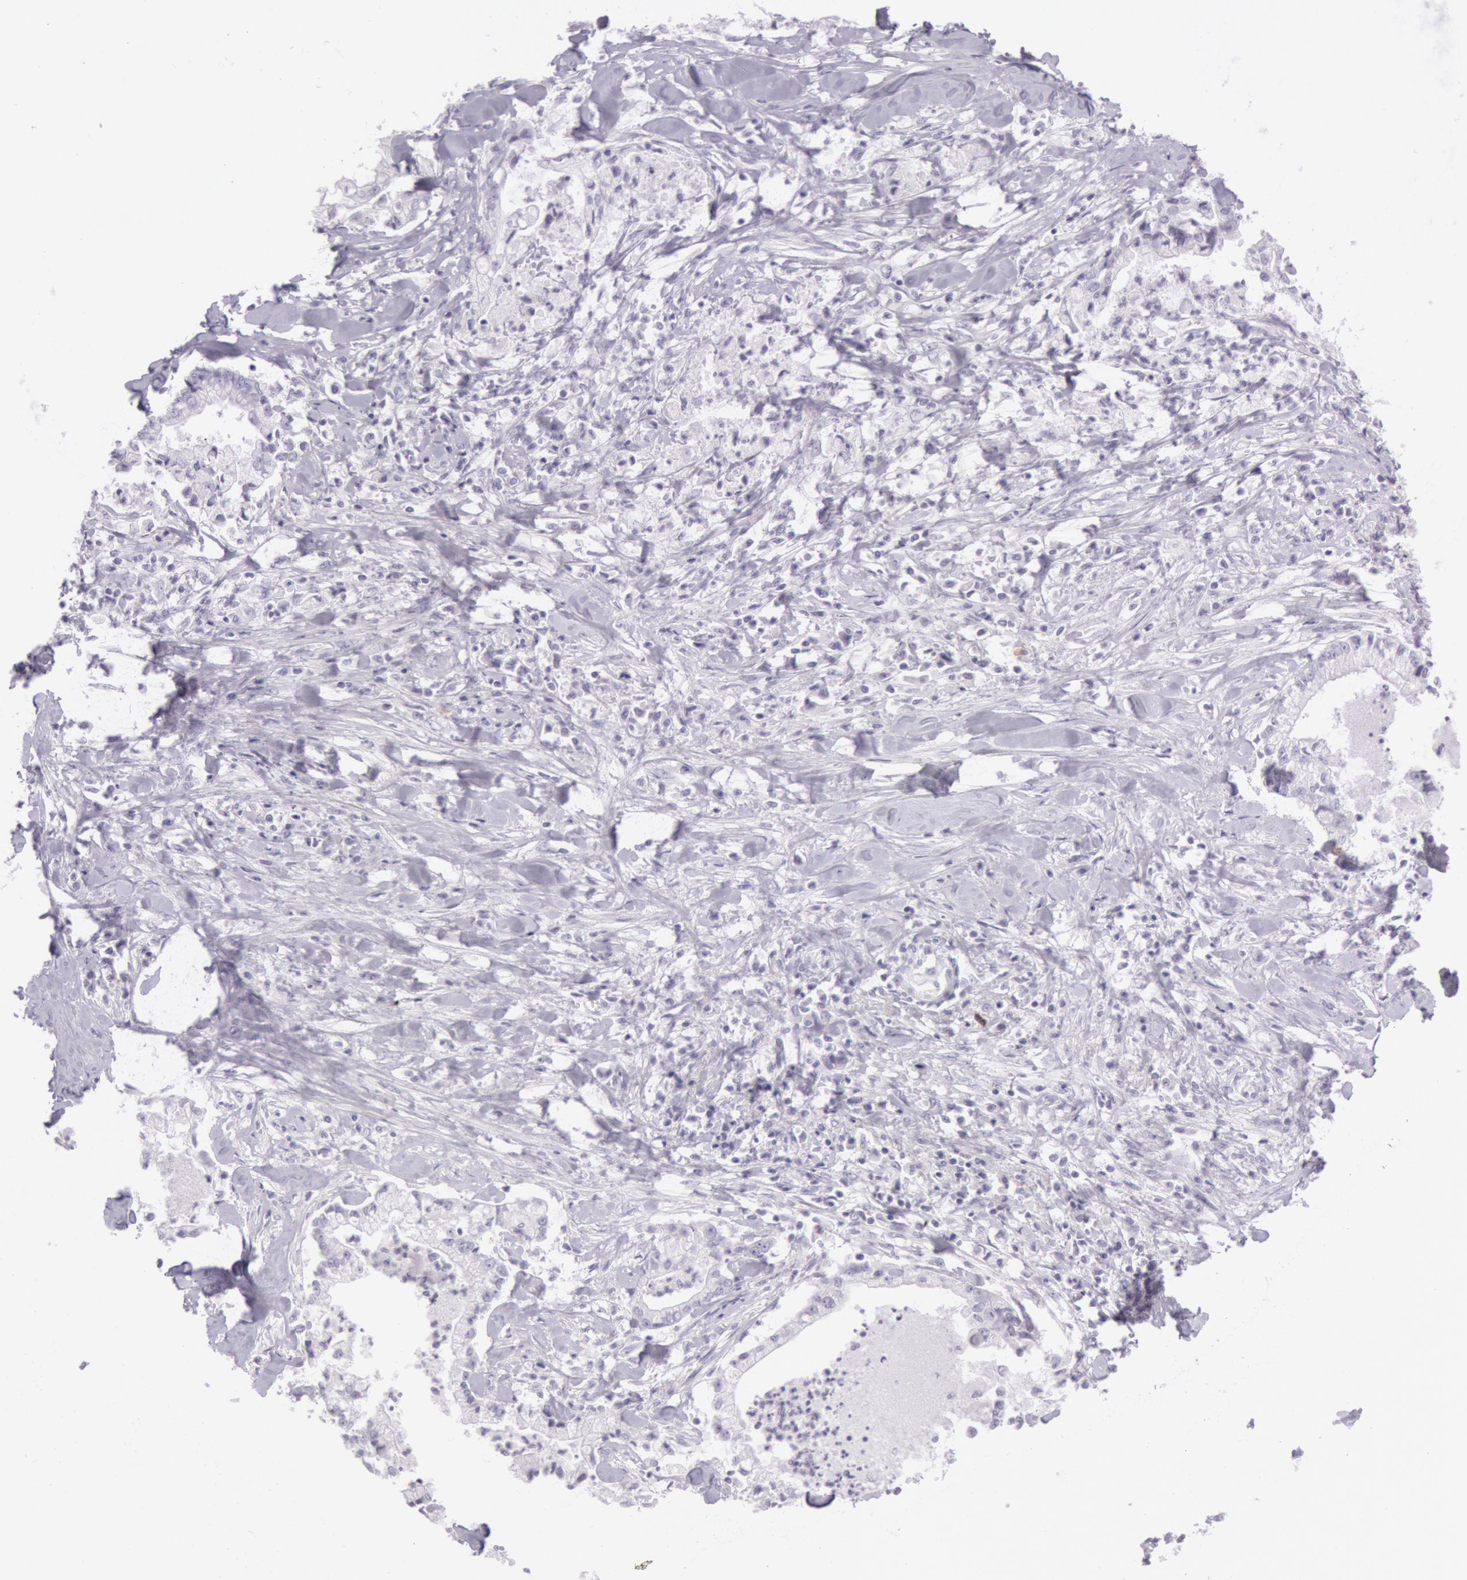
{"staining": {"intensity": "negative", "quantity": "none", "location": "none"}, "tissue": "liver cancer", "cell_type": "Tumor cells", "image_type": "cancer", "snomed": [{"axis": "morphology", "description": "Cholangiocarcinoma"}, {"axis": "topography", "description": "Liver"}], "caption": "A high-resolution micrograph shows IHC staining of liver cancer, which shows no significant staining in tumor cells.", "gene": "CKB", "patient": {"sex": "male", "age": 57}}